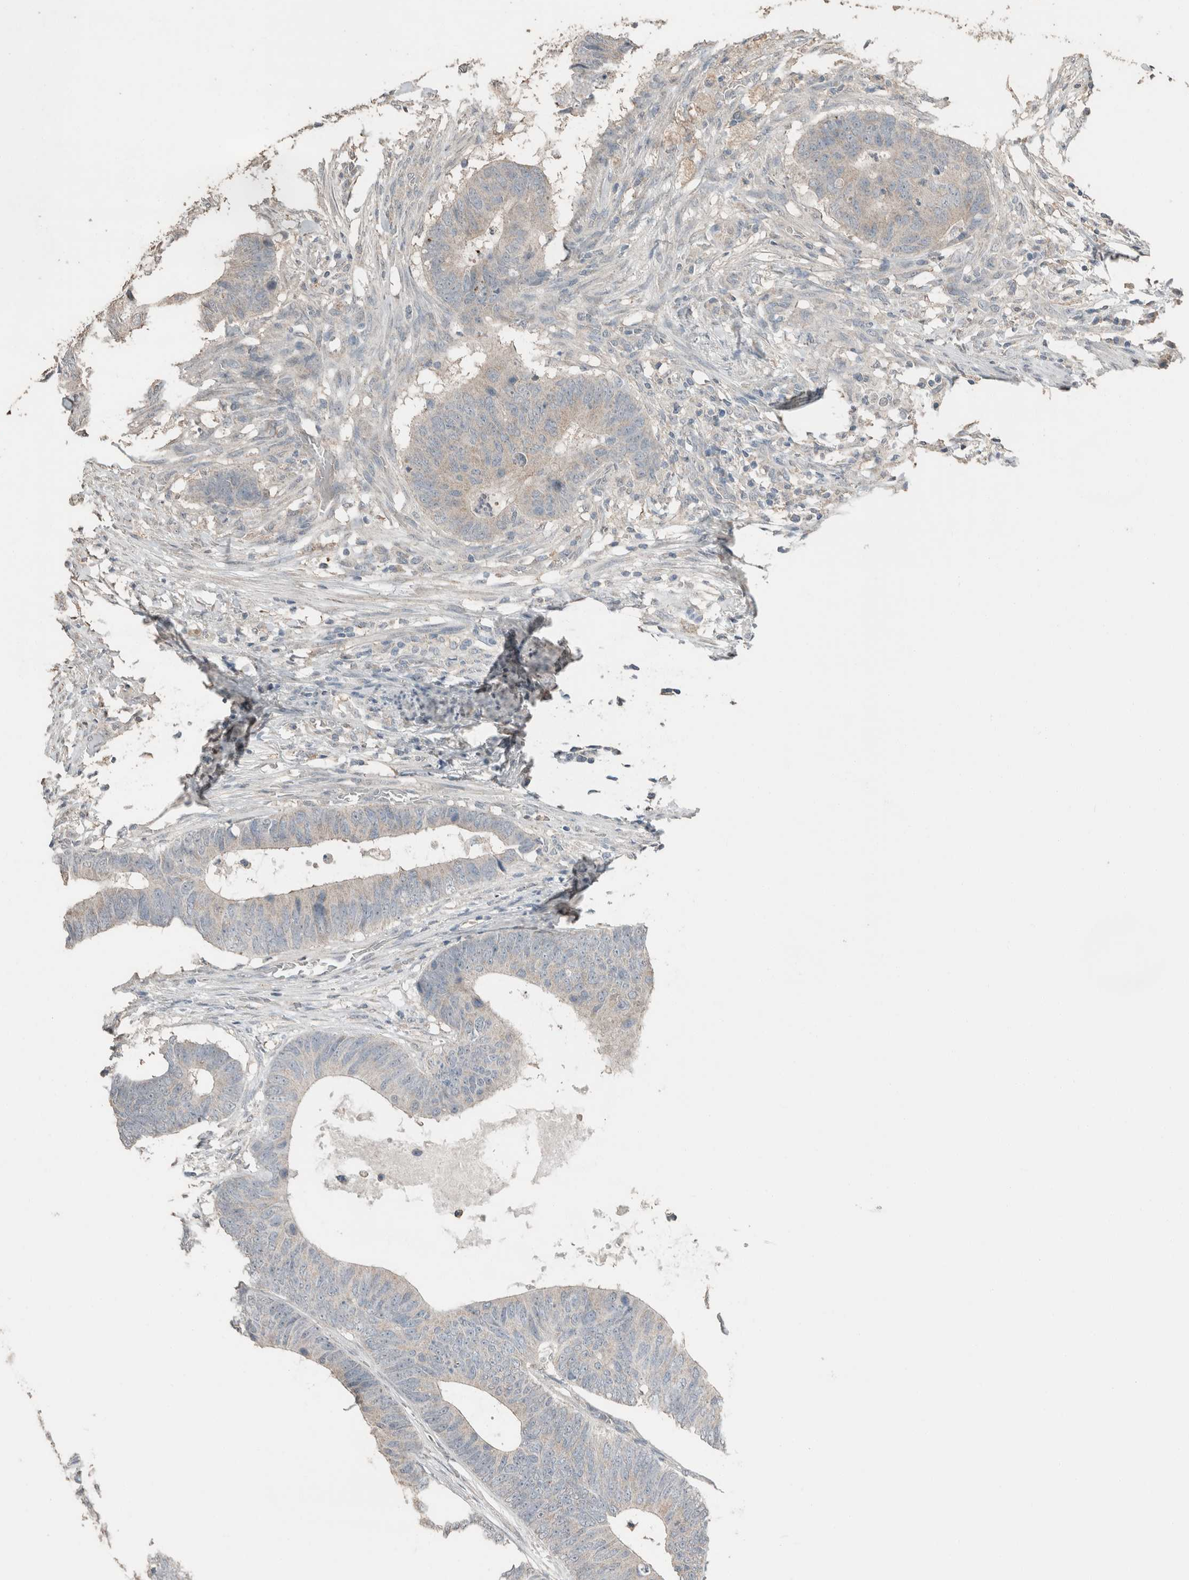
{"staining": {"intensity": "negative", "quantity": "none", "location": "none"}, "tissue": "colorectal cancer", "cell_type": "Tumor cells", "image_type": "cancer", "snomed": [{"axis": "morphology", "description": "Adenocarcinoma, NOS"}, {"axis": "topography", "description": "Colon"}], "caption": "Tumor cells are negative for brown protein staining in colorectal adenocarcinoma.", "gene": "ACVR2B", "patient": {"sex": "male", "age": 56}}